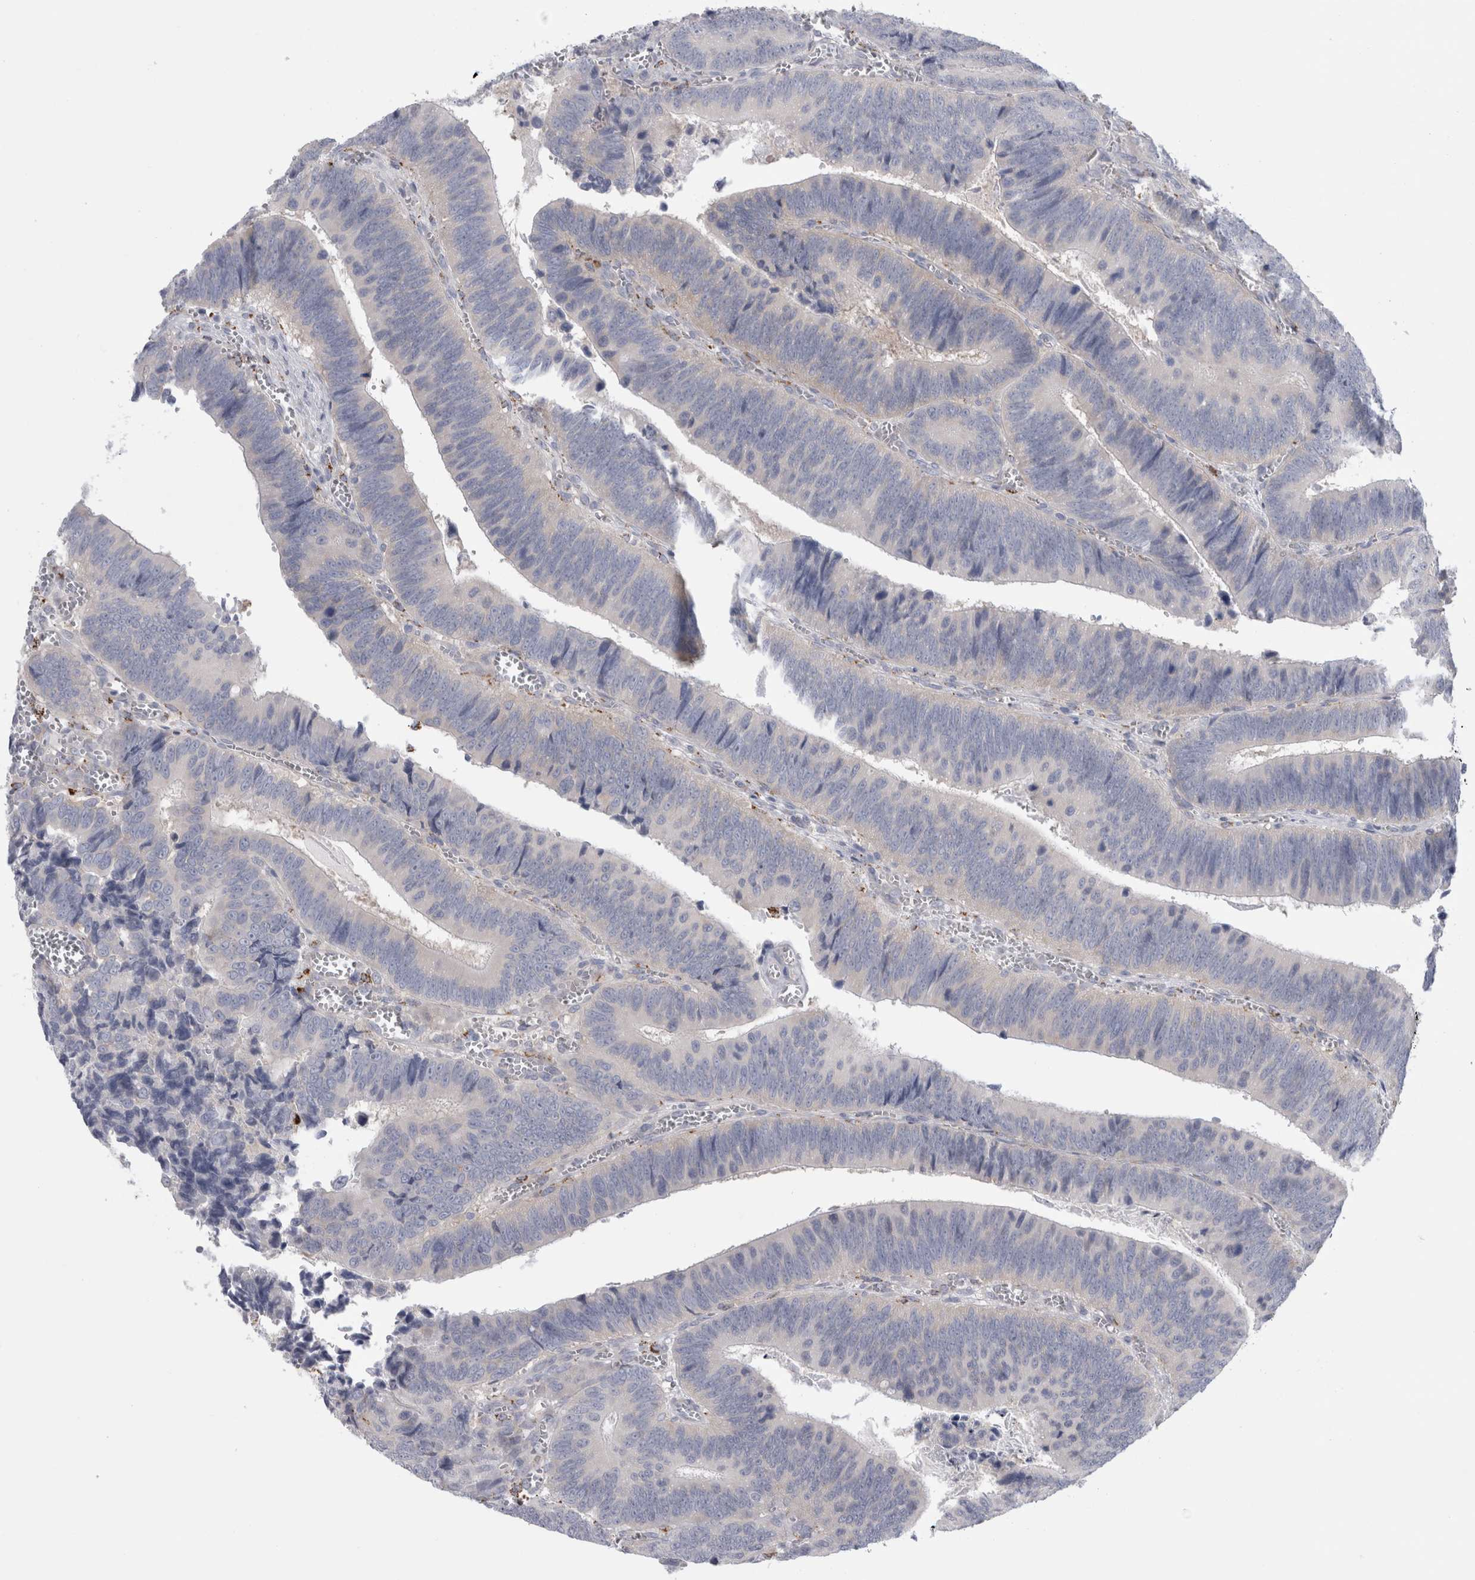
{"staining": {"intensity": "weak", "quantity": "<25%", "location": "cytoplasmic/membranous"}, "tissue": "colorectal cancer", "cell_type": "Tumor cells", "image_type": "cancer", "snomed": [{"axis": "morphology", "description": "Inflammation, NOS"}, {"axis": "morphology", "description": "Adenocarcinoma, NOS"}, {"axis": "topography", "description": "Colon"}], "caption": "Immunohistochemical staining of colorectal cancer shows no significant expression in tumor cells.", "gene": "GATM", "patient": {"sex": "male", "age": 72}}